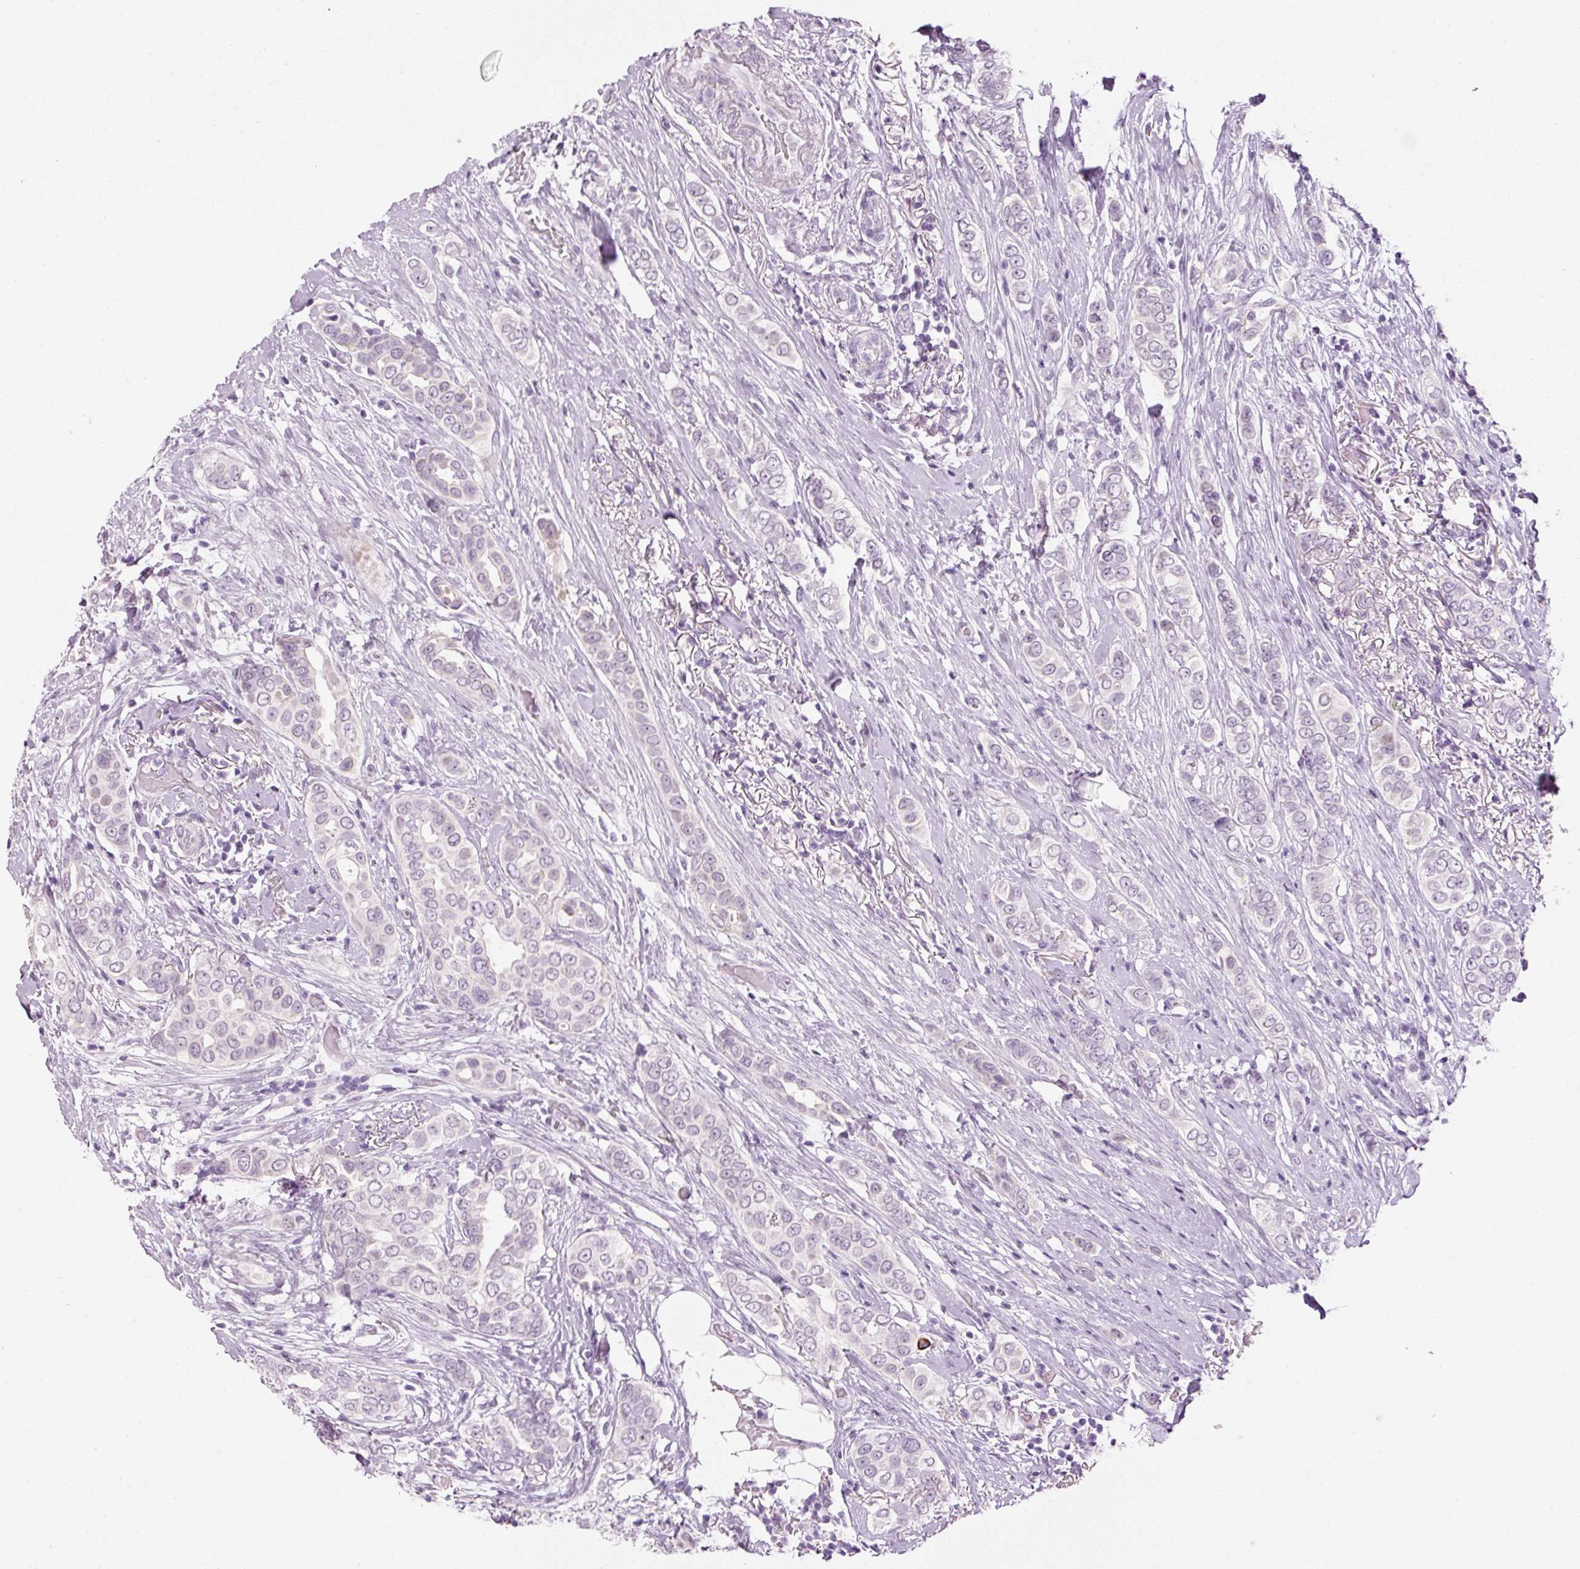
{"staining": {"intensity": "negative", "quantity": "none", "location": "none"}, "tissue": "breast cancer", "cell_type": "Tumor cells", "image_type": "cancer", "snomed": [{"axis": "morphology", "description": "Lobular carcinoma"}, {"axis": "topography", "description": "Breast"}], "caption": "Breast cancer (lobular carcinoma) was stained to show a protein in brown. There is no significant positivity in tumor cells.", "gene": "ANKRD20A1", "patient": {"sex": "female", "age": 51}}